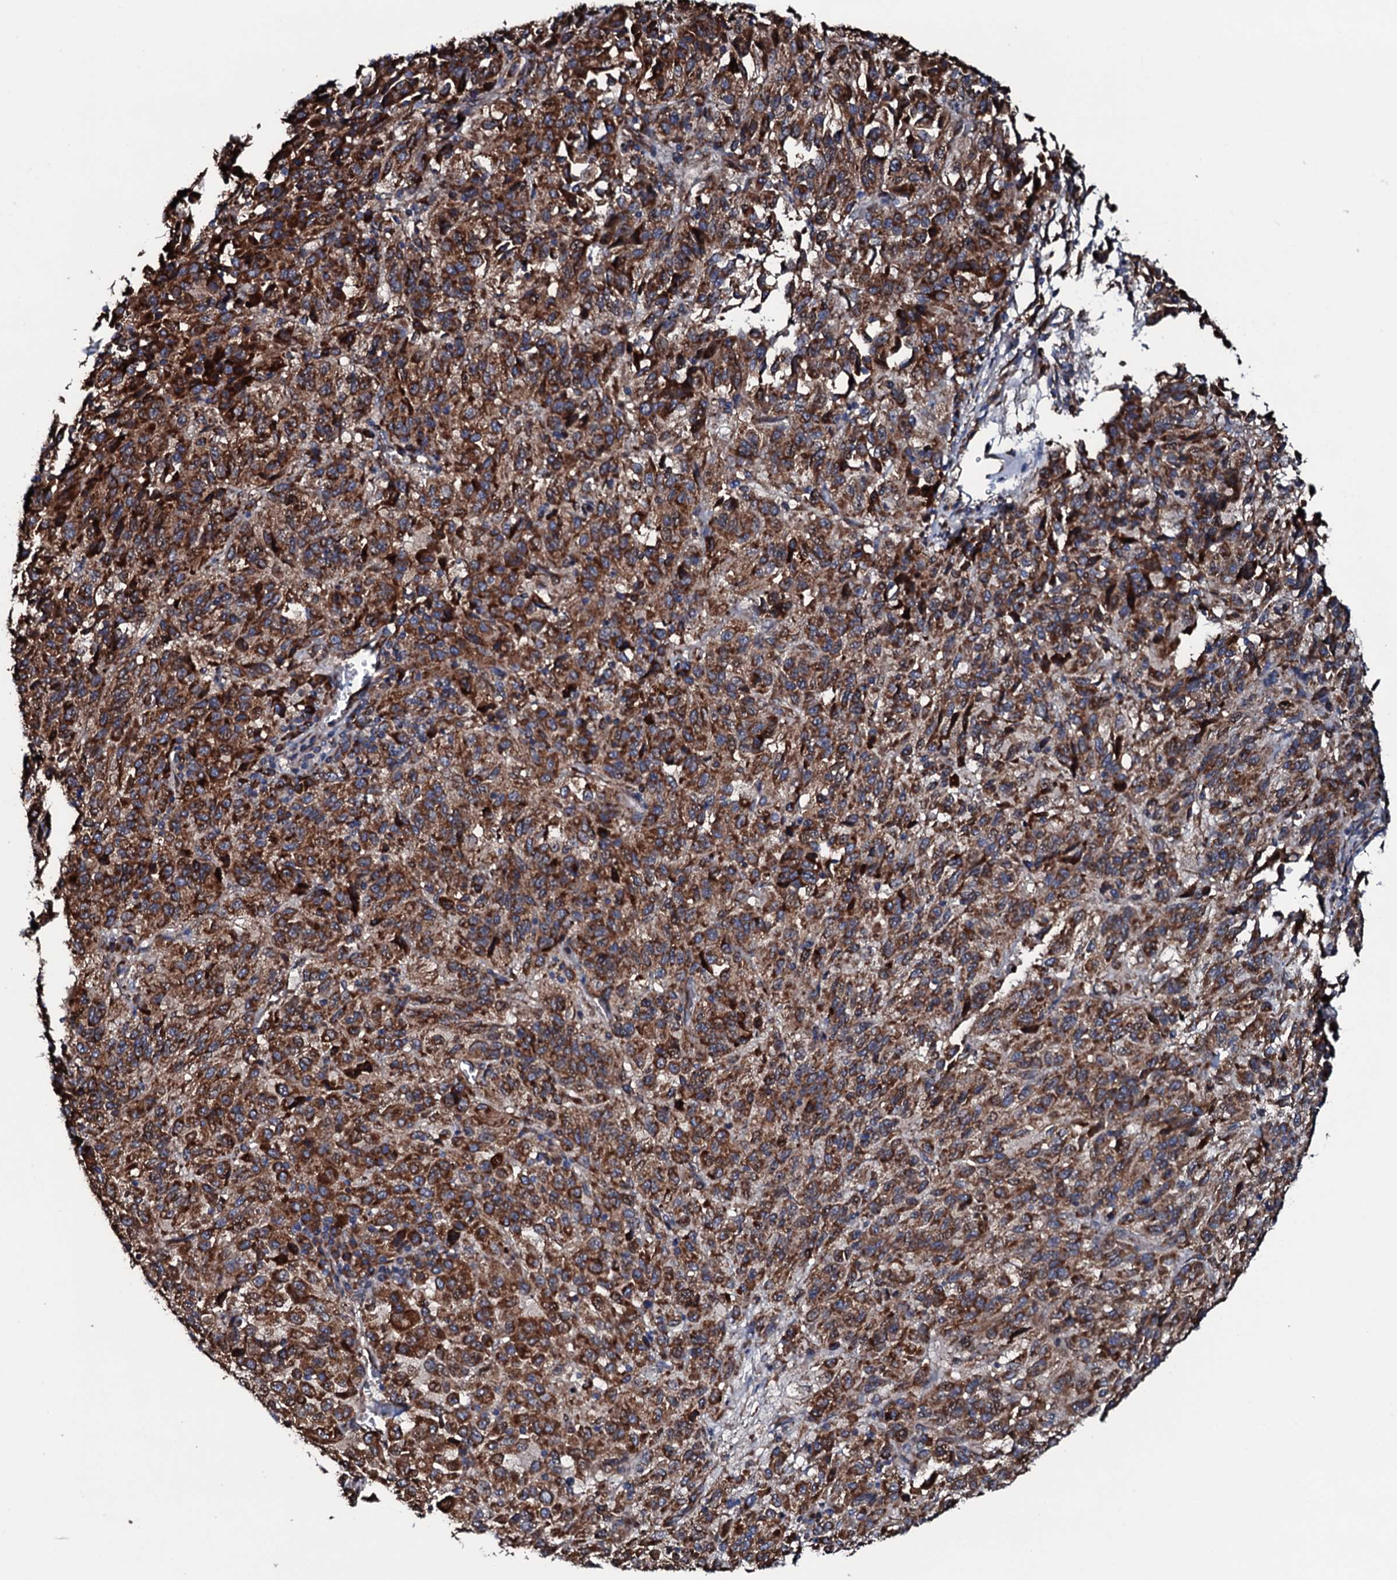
{"staining": {"intensity": "strong", "quantity": ">75%", "location": "cytoplasmic/membranous"}, "tissue": "melanoma", "cell_type": "Tumor cells", "image_type": "cancer", "snomed": [{"axis": "morphology", "description": "Malignant melanoma, Metastatic site"}, {"axis": "topography", "description": "Lung"}], "caption": "Immunohistochemical staining of human malignant melanoma (metastatic site) demonstrates strong cytoplasmic/membranous protein expression in about >75% of tumor cells.", "gene": "RAB12", "patient": {"sex": "male", "age": 64}}